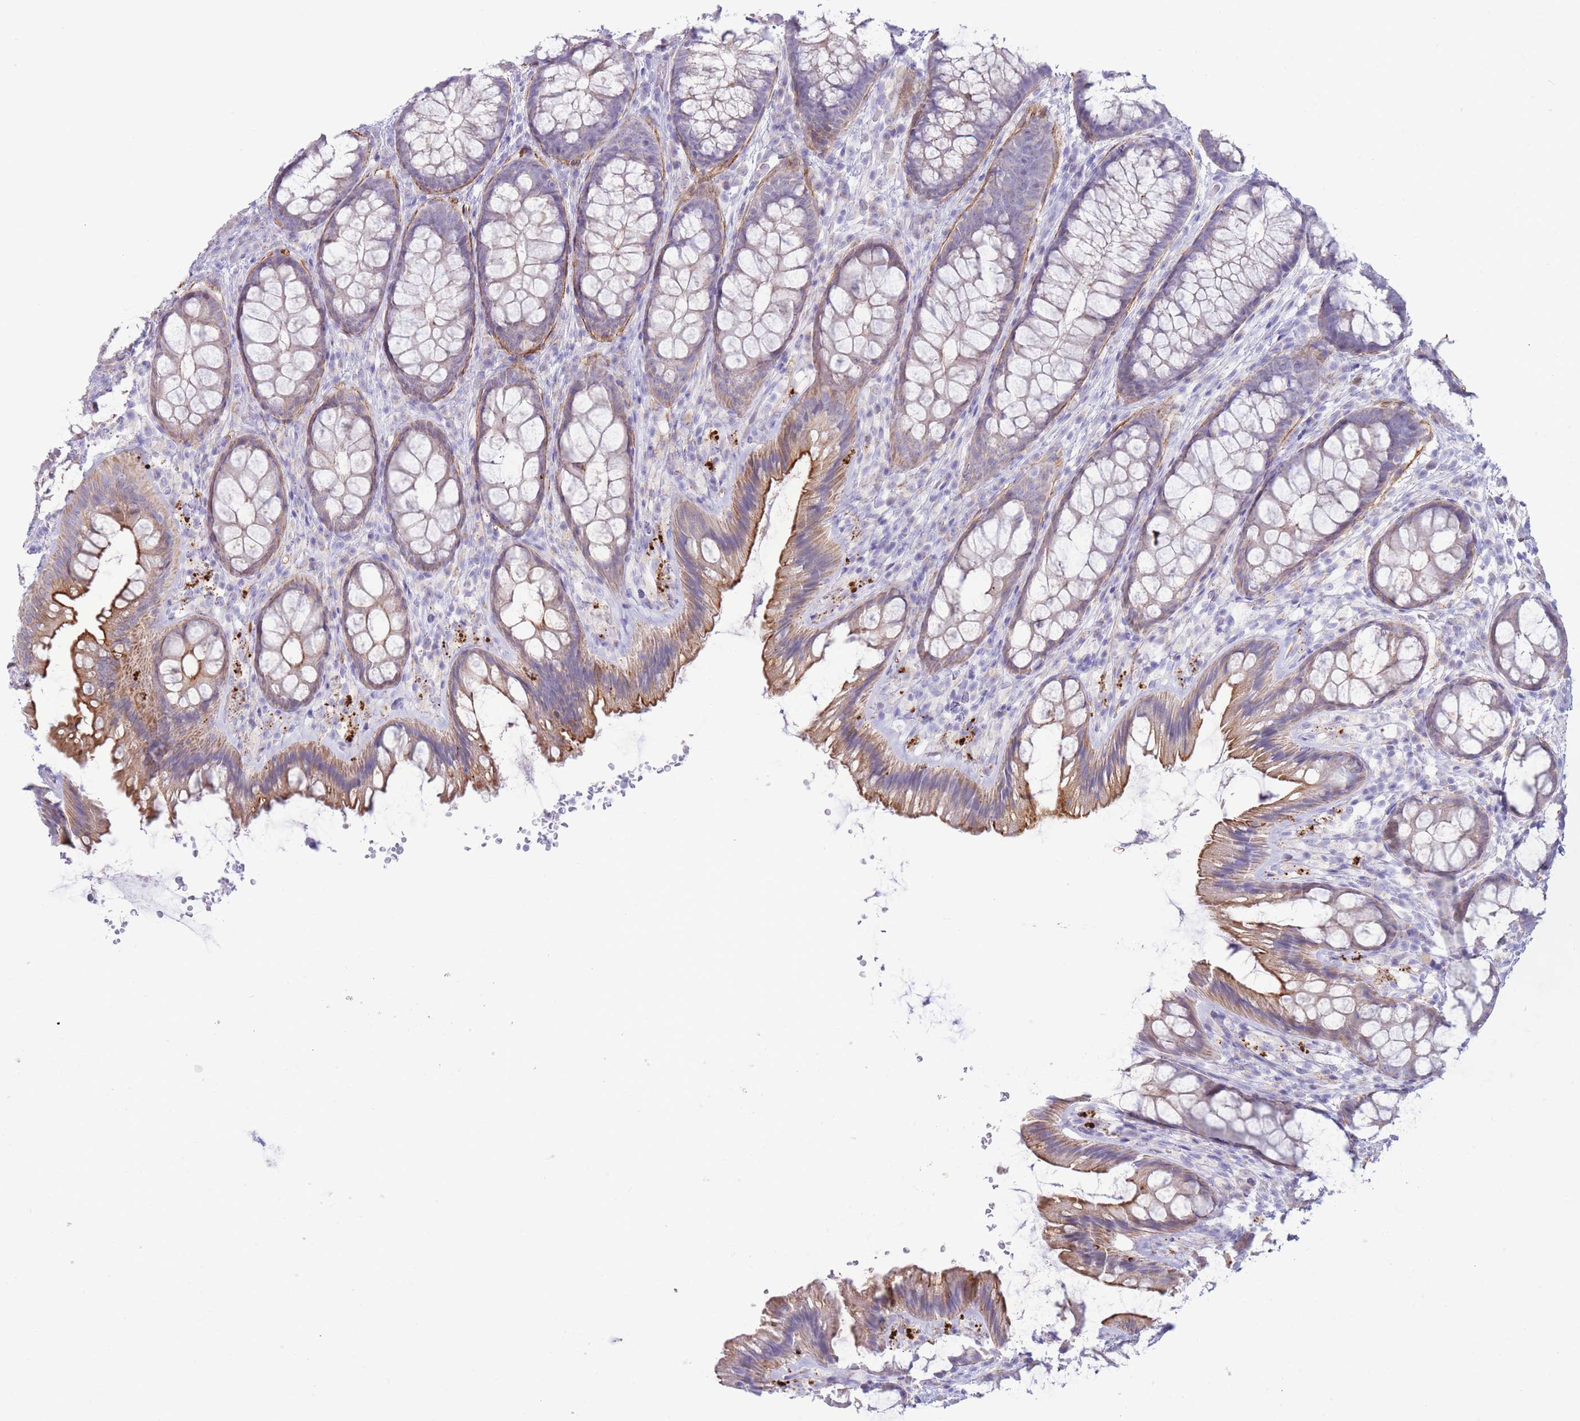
{"staining": {"intensity": "strong", "quantity": ">75%", "location": "nuclear"}, "tissue": "colon", "cell_type": "Endothelial cells", "image_type": "normal", "snomed": [{"axis": "morphology", "description": "Normal tissue, NOS"}, {"axis": "topography", "description": "Colon"}], "caption": "Brown immunohistochemical staining in unremarkable human colon displays strong nuclear staining in approximately >75% of endothelial cells.", "gene": "VWA8", "patient": {"sex": "male", "age": 46}}